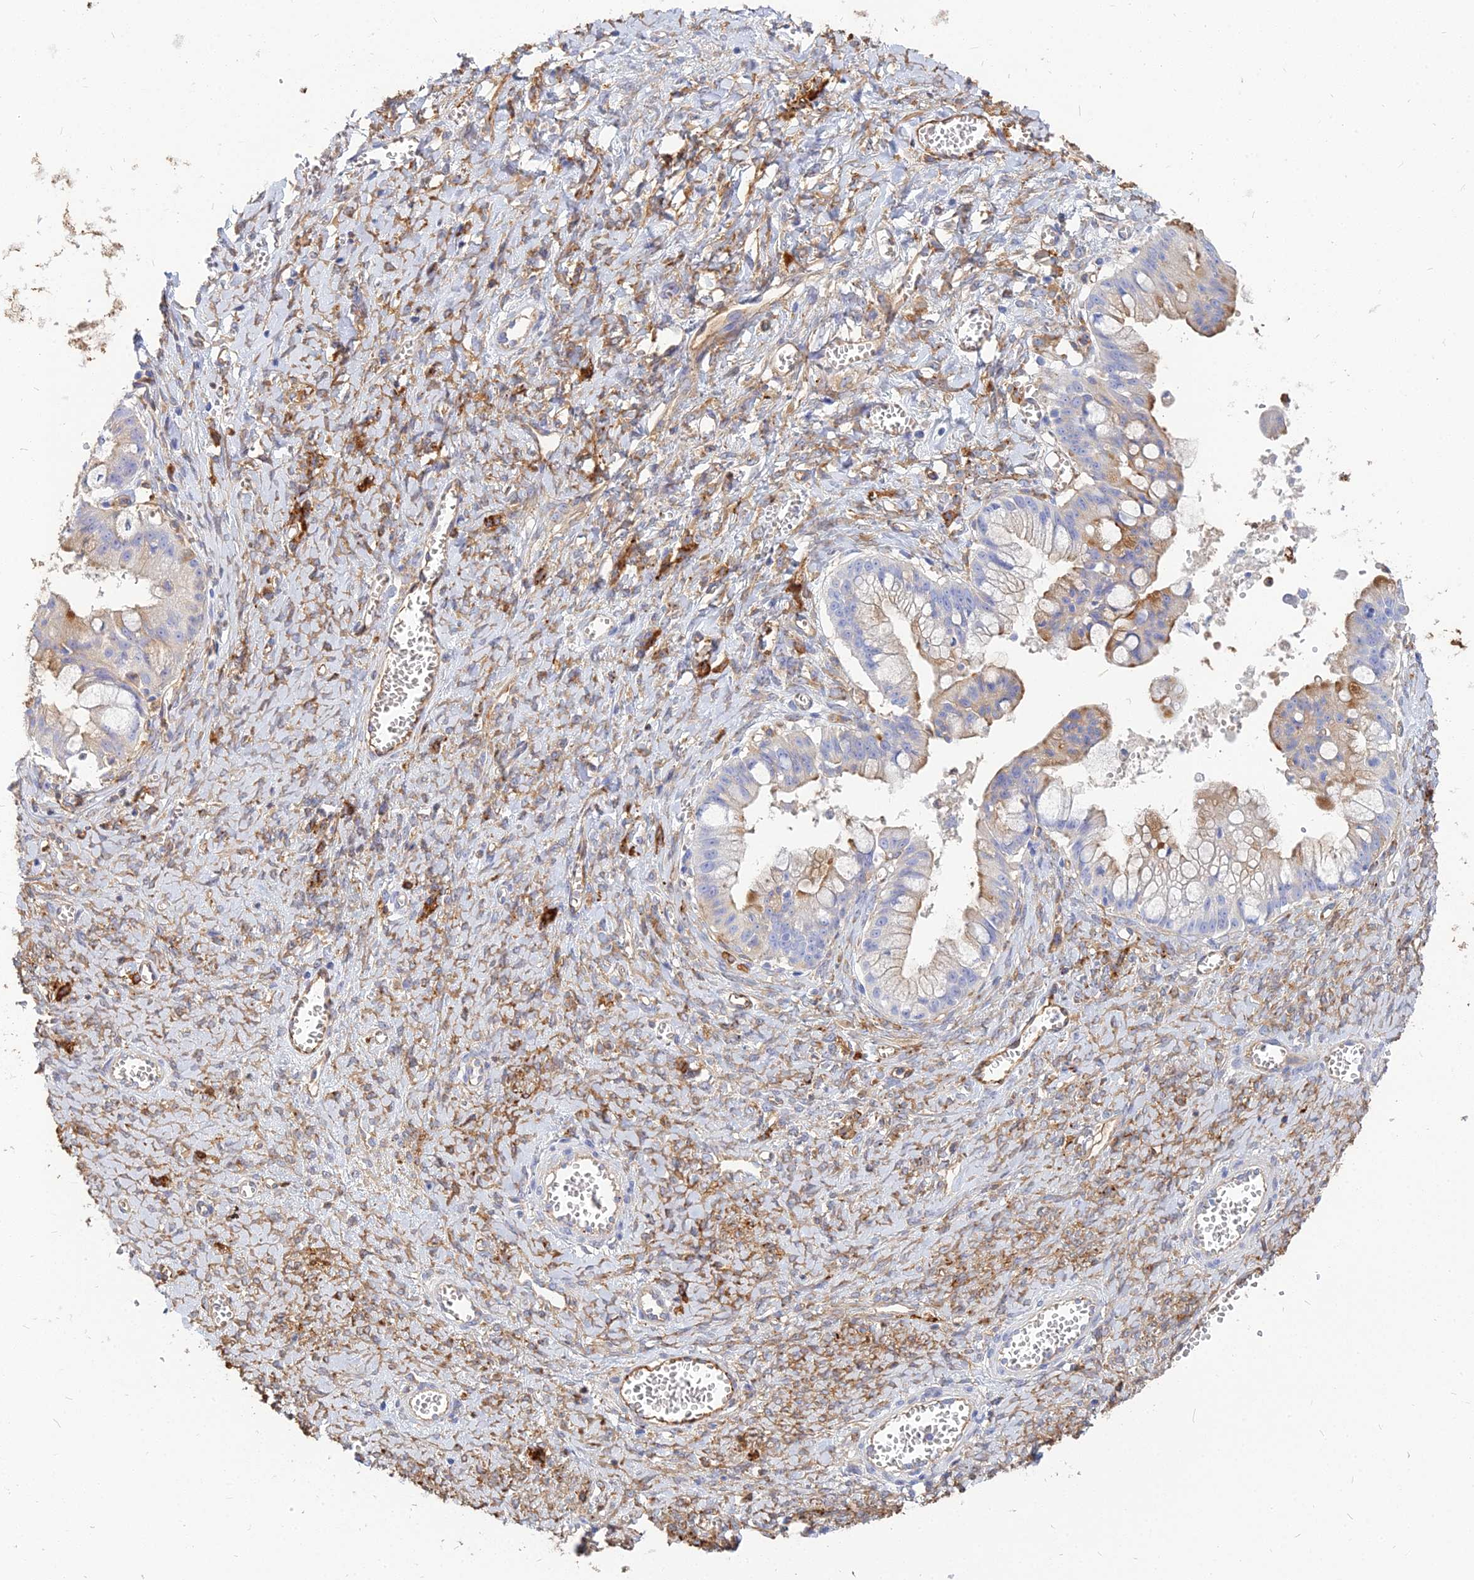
{"staining": {"intensity": "moderate", "quantity": "25%-75%", "location": "cytoplasmic/membranous"}, "tissue": "ovarian cancer", "cell_type": "Tumor cells", "image_type": "cancer", "snomed": [{"axis": "morphology", "description": "Cystadenocarcinoma, mucinous, NOS"}, {"axis": "topography", "description": "Ovary"}], "caption": "Tumor cells demonstrate medium levels of moderate cytoplasmic/membranous expression in about 25%-75% of cells in ovarian mucinous cystadenocarcinoma.", "gene": "VAT1", "patient": {"sex": "female", "age": 70}}